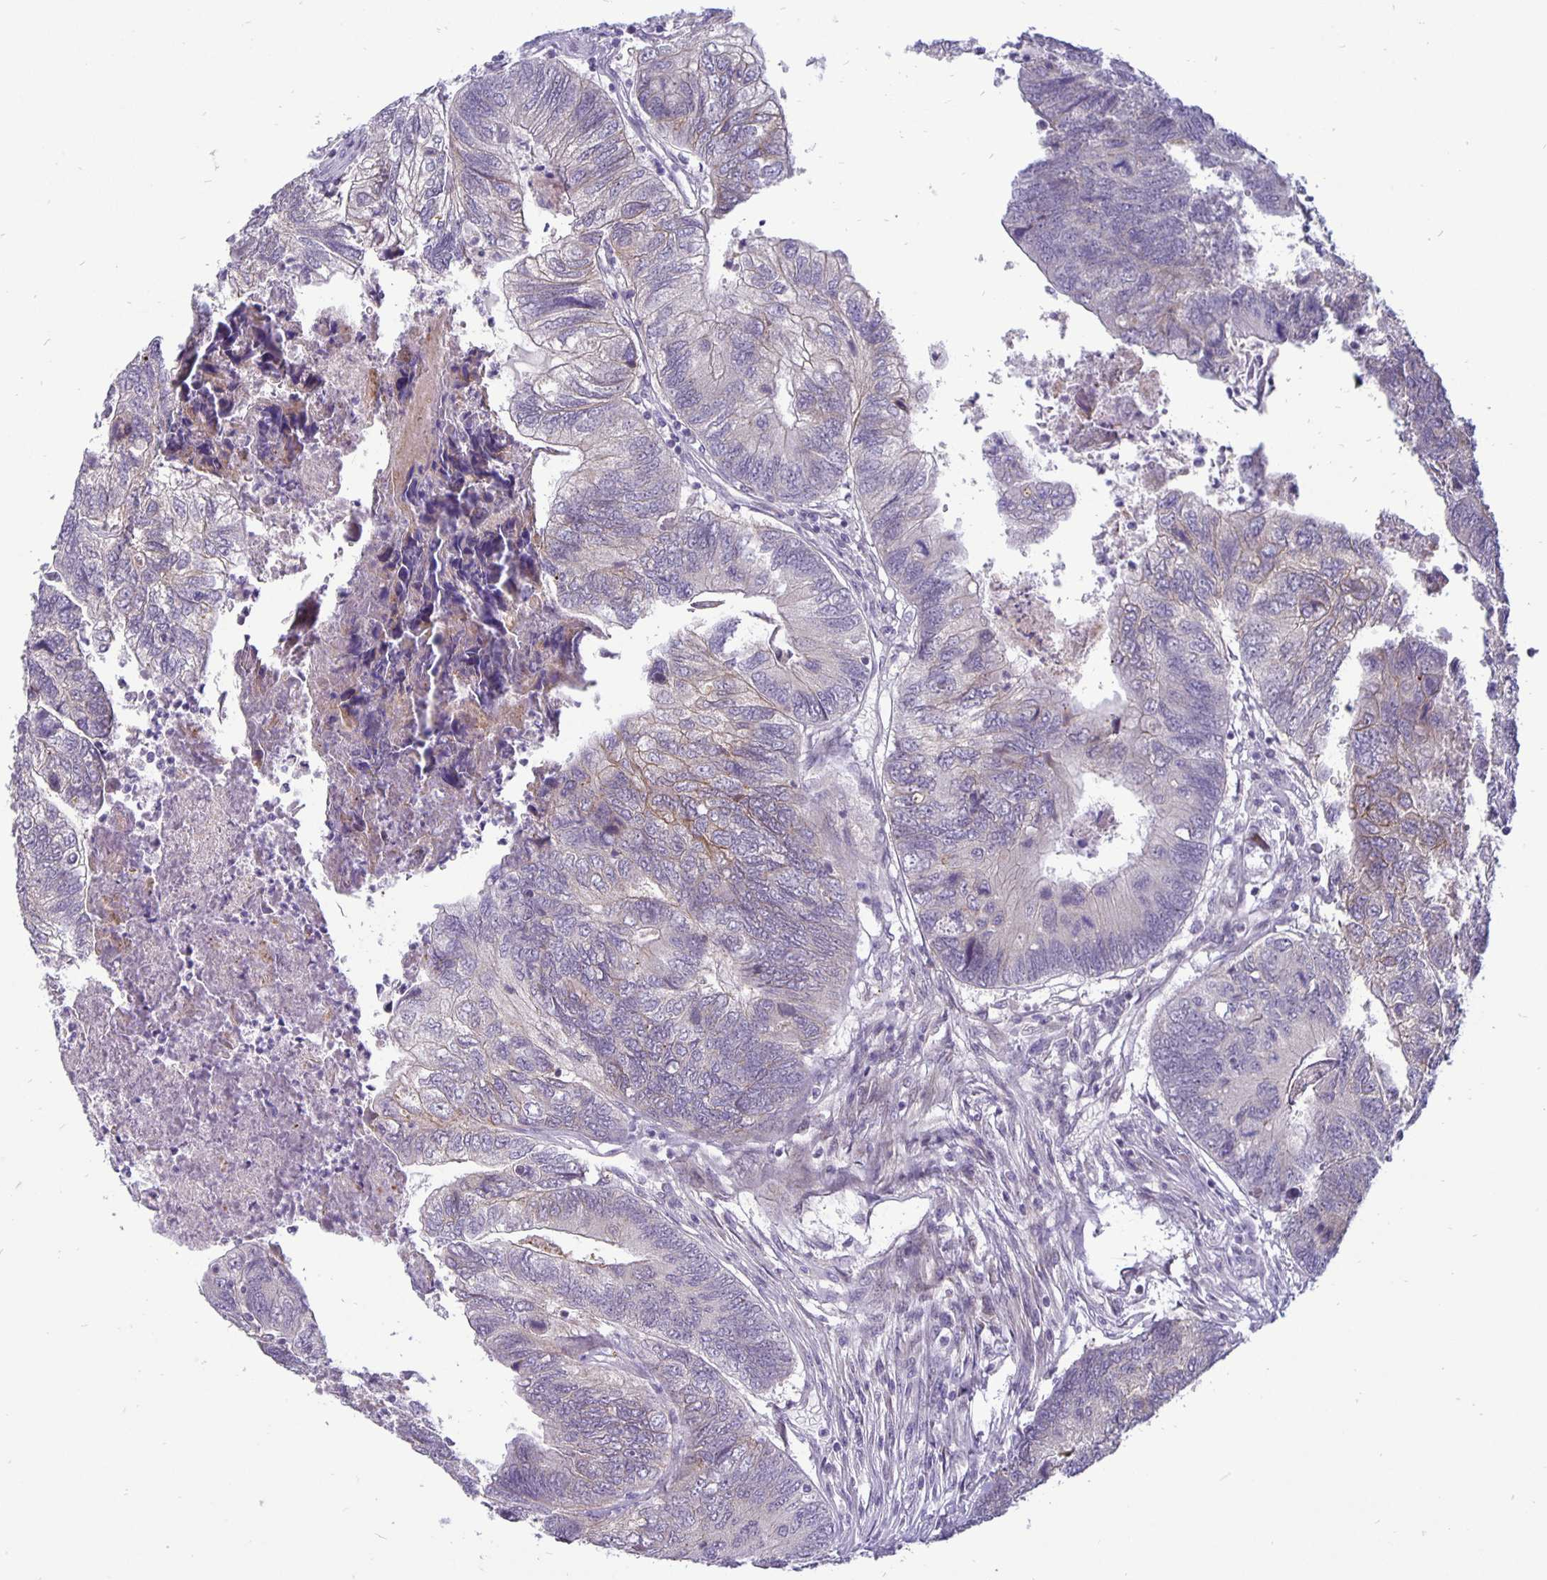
{"staining": {"intensity": "weak", "quantity": "<25%", "location": "cytoplasmic/membranous"}, "tissue": "colorectal cancer", "cell_type": "Tumor cells", "image_type": "cancer", "snomed": [{"axis": "morphology", "description": "Adenocarcinoma, NOS"}, {"axis": "topography", "description": "Colon"}], "caption": "This is an IHC micrograph of human adenocarcinoma (colorectal). There is no positivity in tumor cells.", "gene": "ERBB2", "patient": {"sex": "female", "age": 67}}